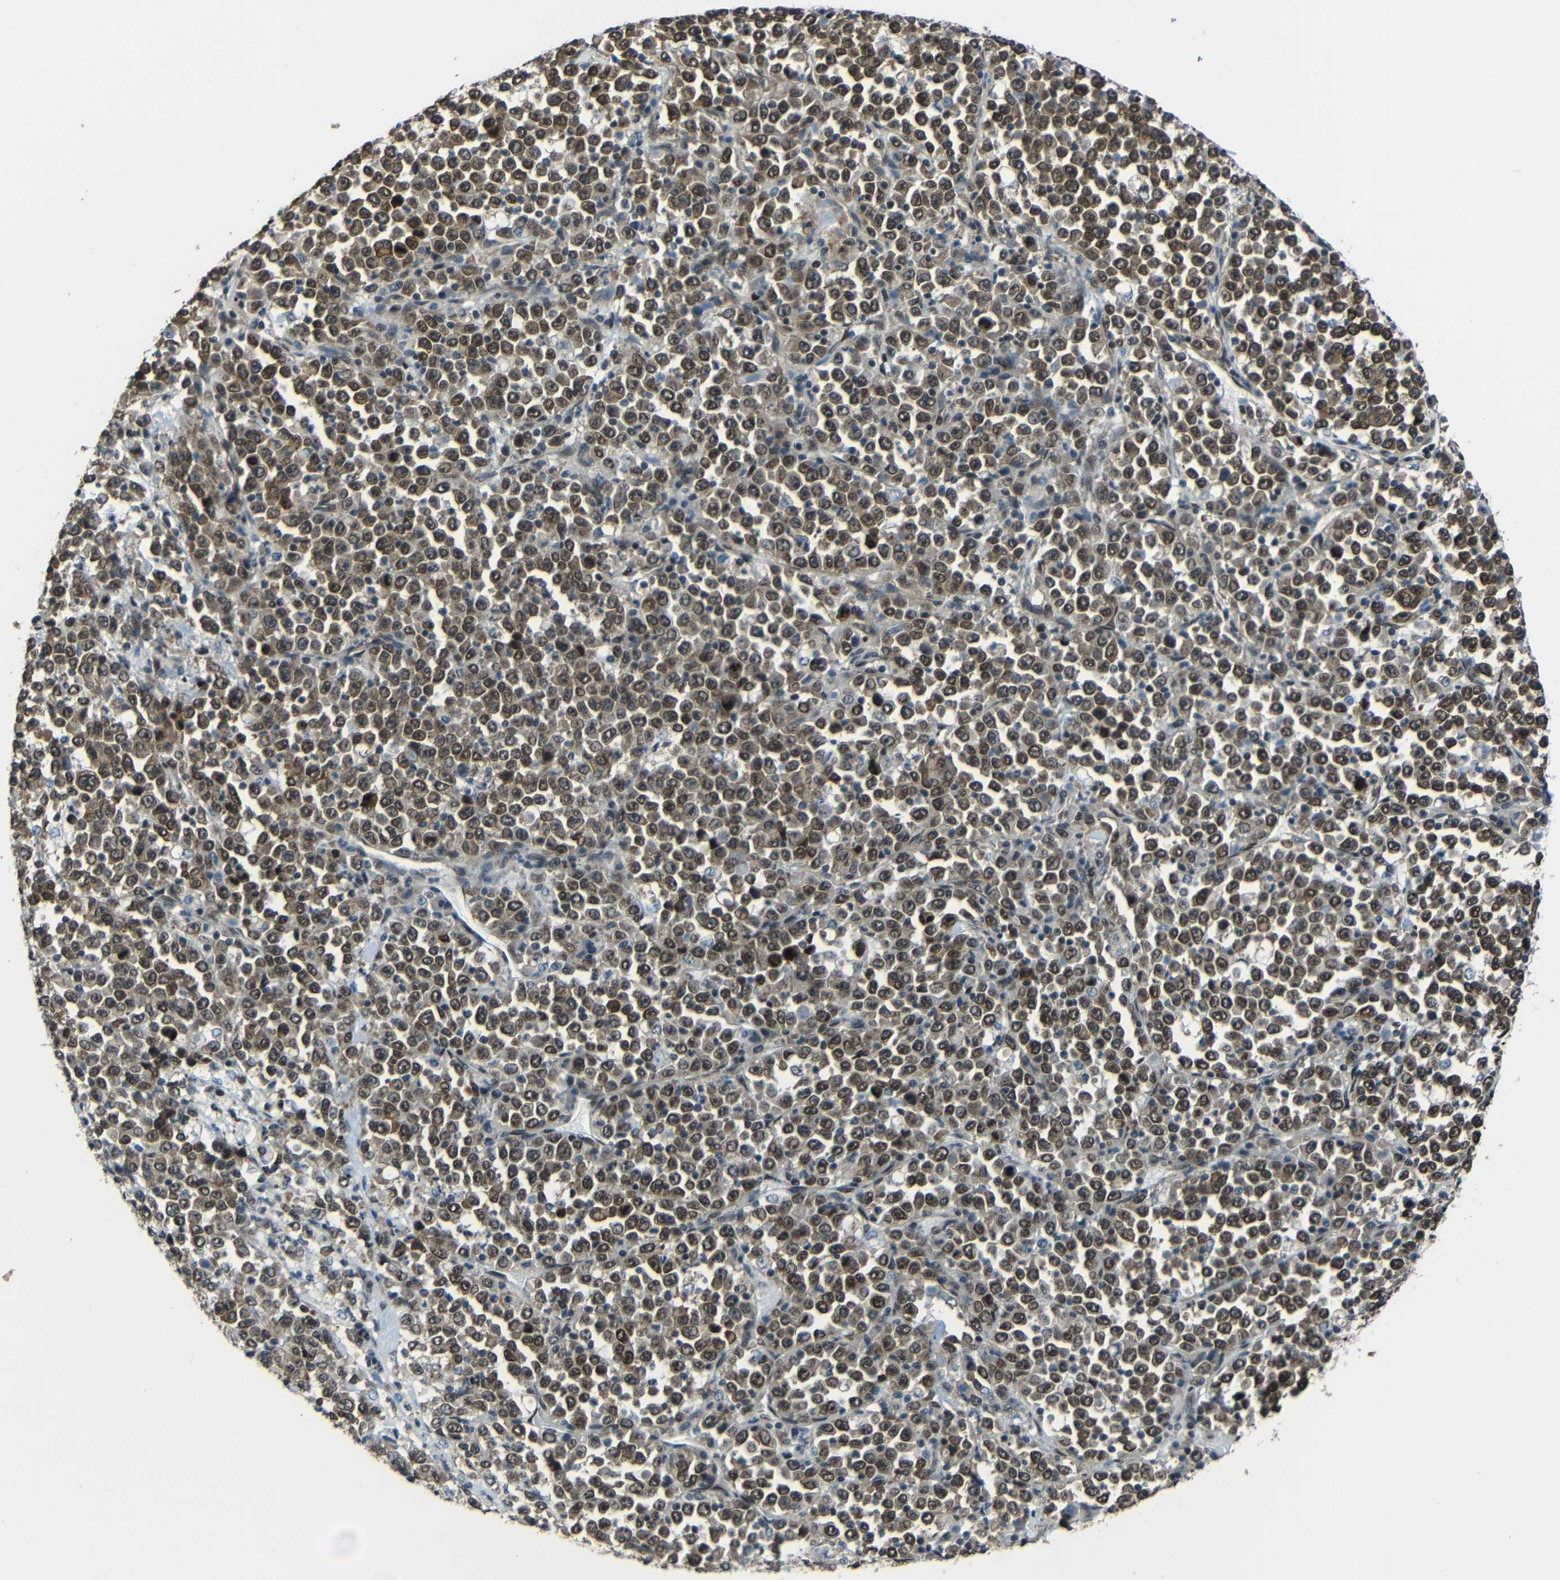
{"staining": {"intensity": "moderate", "quantity": ">75%", "location": "cytoplasmic/membranous,nuclear"}, "tissue": "stomach cancer", "cell_type": "Tumor cells", "image_type": "cancer", "snomed": [{"axis": "morphology", "description": "Normal tissue, NOS"}, {"axis": "morphology", "description": "Adenocarcinoma, NOS"}, {"axis": "topography", "description": "Stomach, upper"}, {"axis": "topography", "description": "Stomach"}], "caption": "IHC of human adenocarcinoma (stomach) reveals medium levels of moderate cytoplasmic/membranous and nuclear positivity in approximately >75% of tumor cells.", "gene": "PSIP1", "patient": {"sex": "male", "age": 59}}